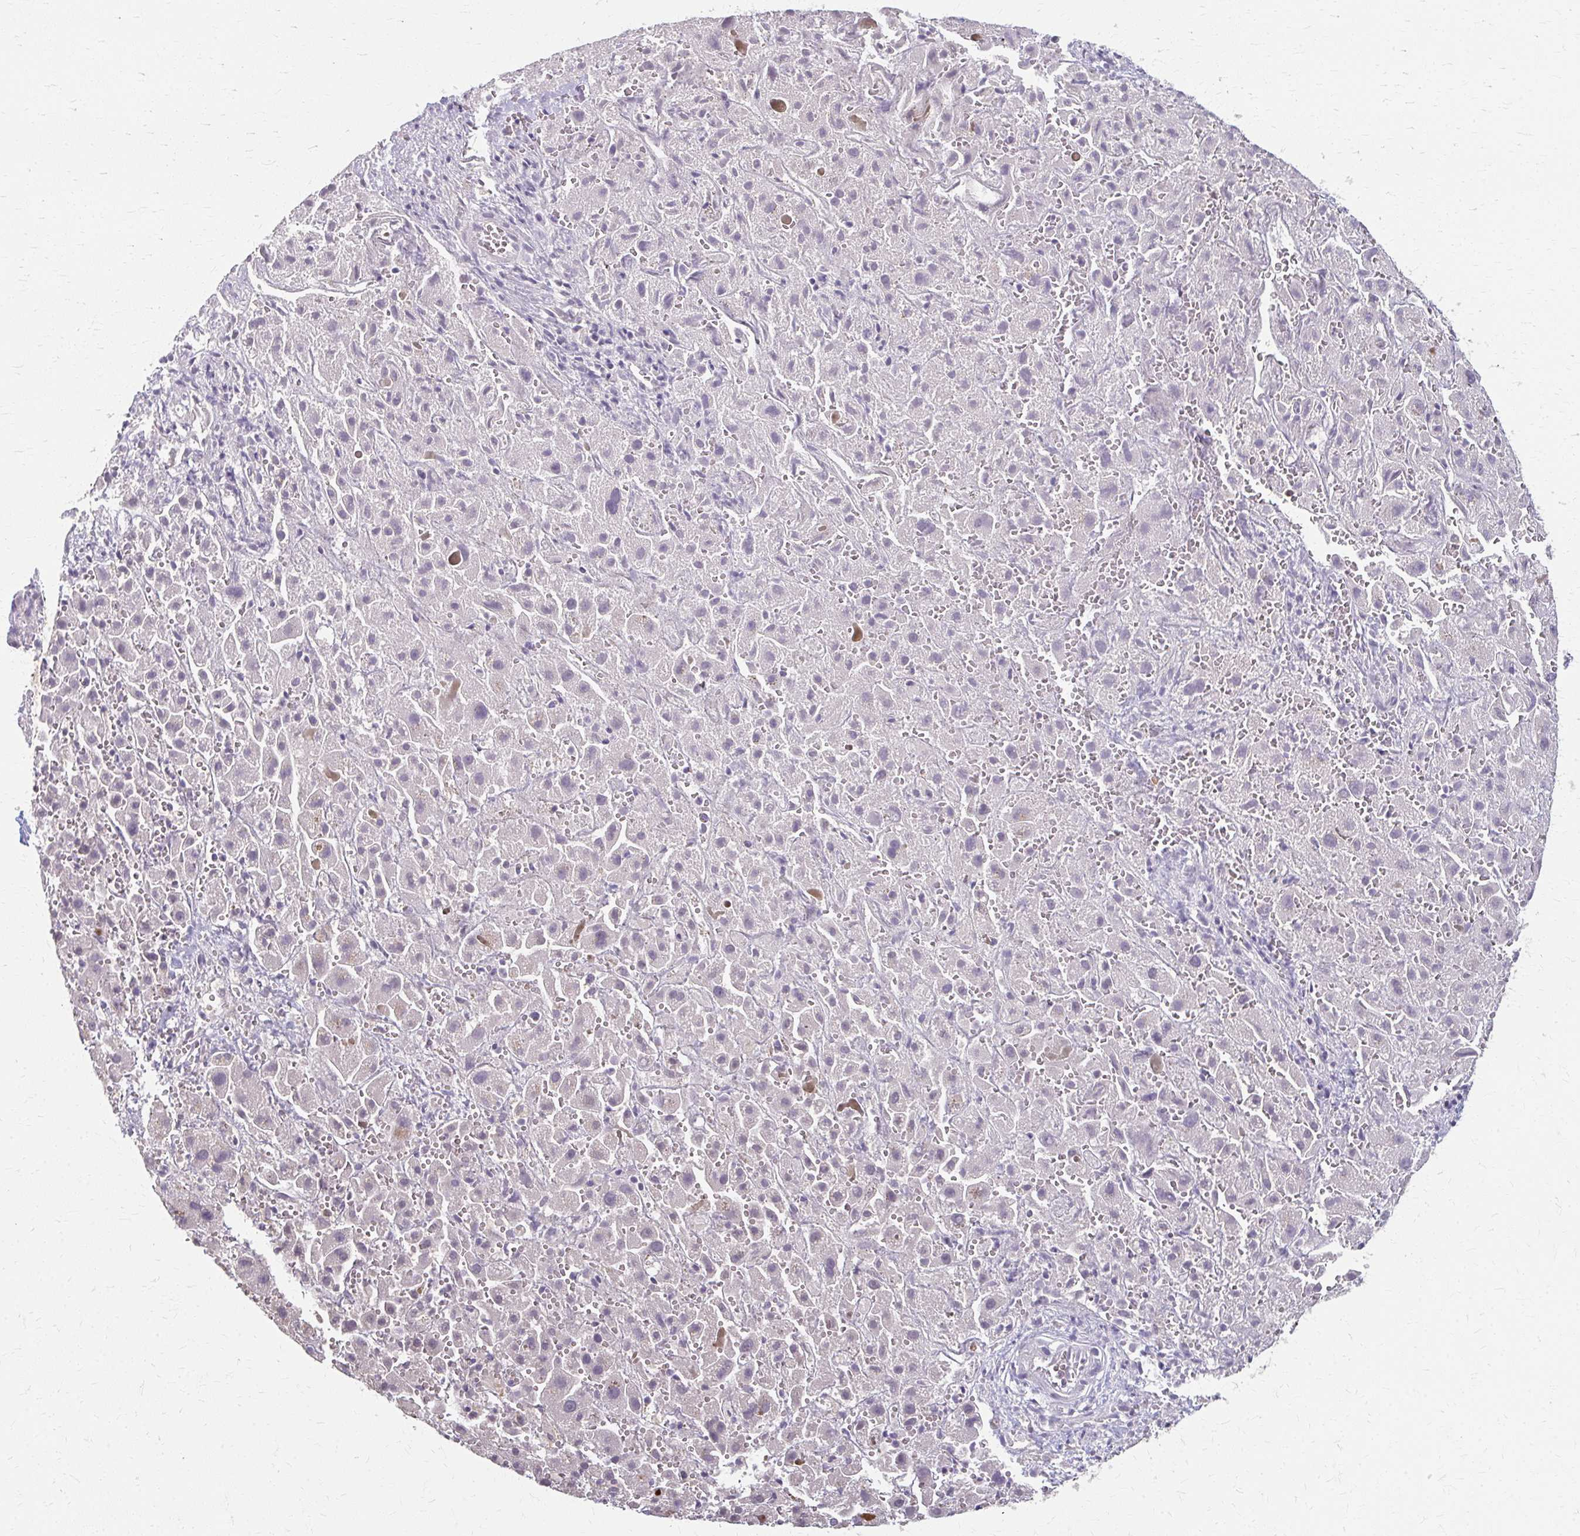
{"staining": {"intensity": "negative", "quantity": "none", "location": "none"}, "tissue": "liver cancer", "cell_type": "Tumor cells", "image_type": "cancer", "snomed": [{"axis": "morphology", "description": "Cholangiocarcinoma"}, {"axis": "topography", "description": "Liver"}], "caption": "Tumor cells are negative for brown protein staining in liver cholangiocarcinoma.", "gene": "RABGAP1L", "patient": {"sex": "female", "age": 52}}